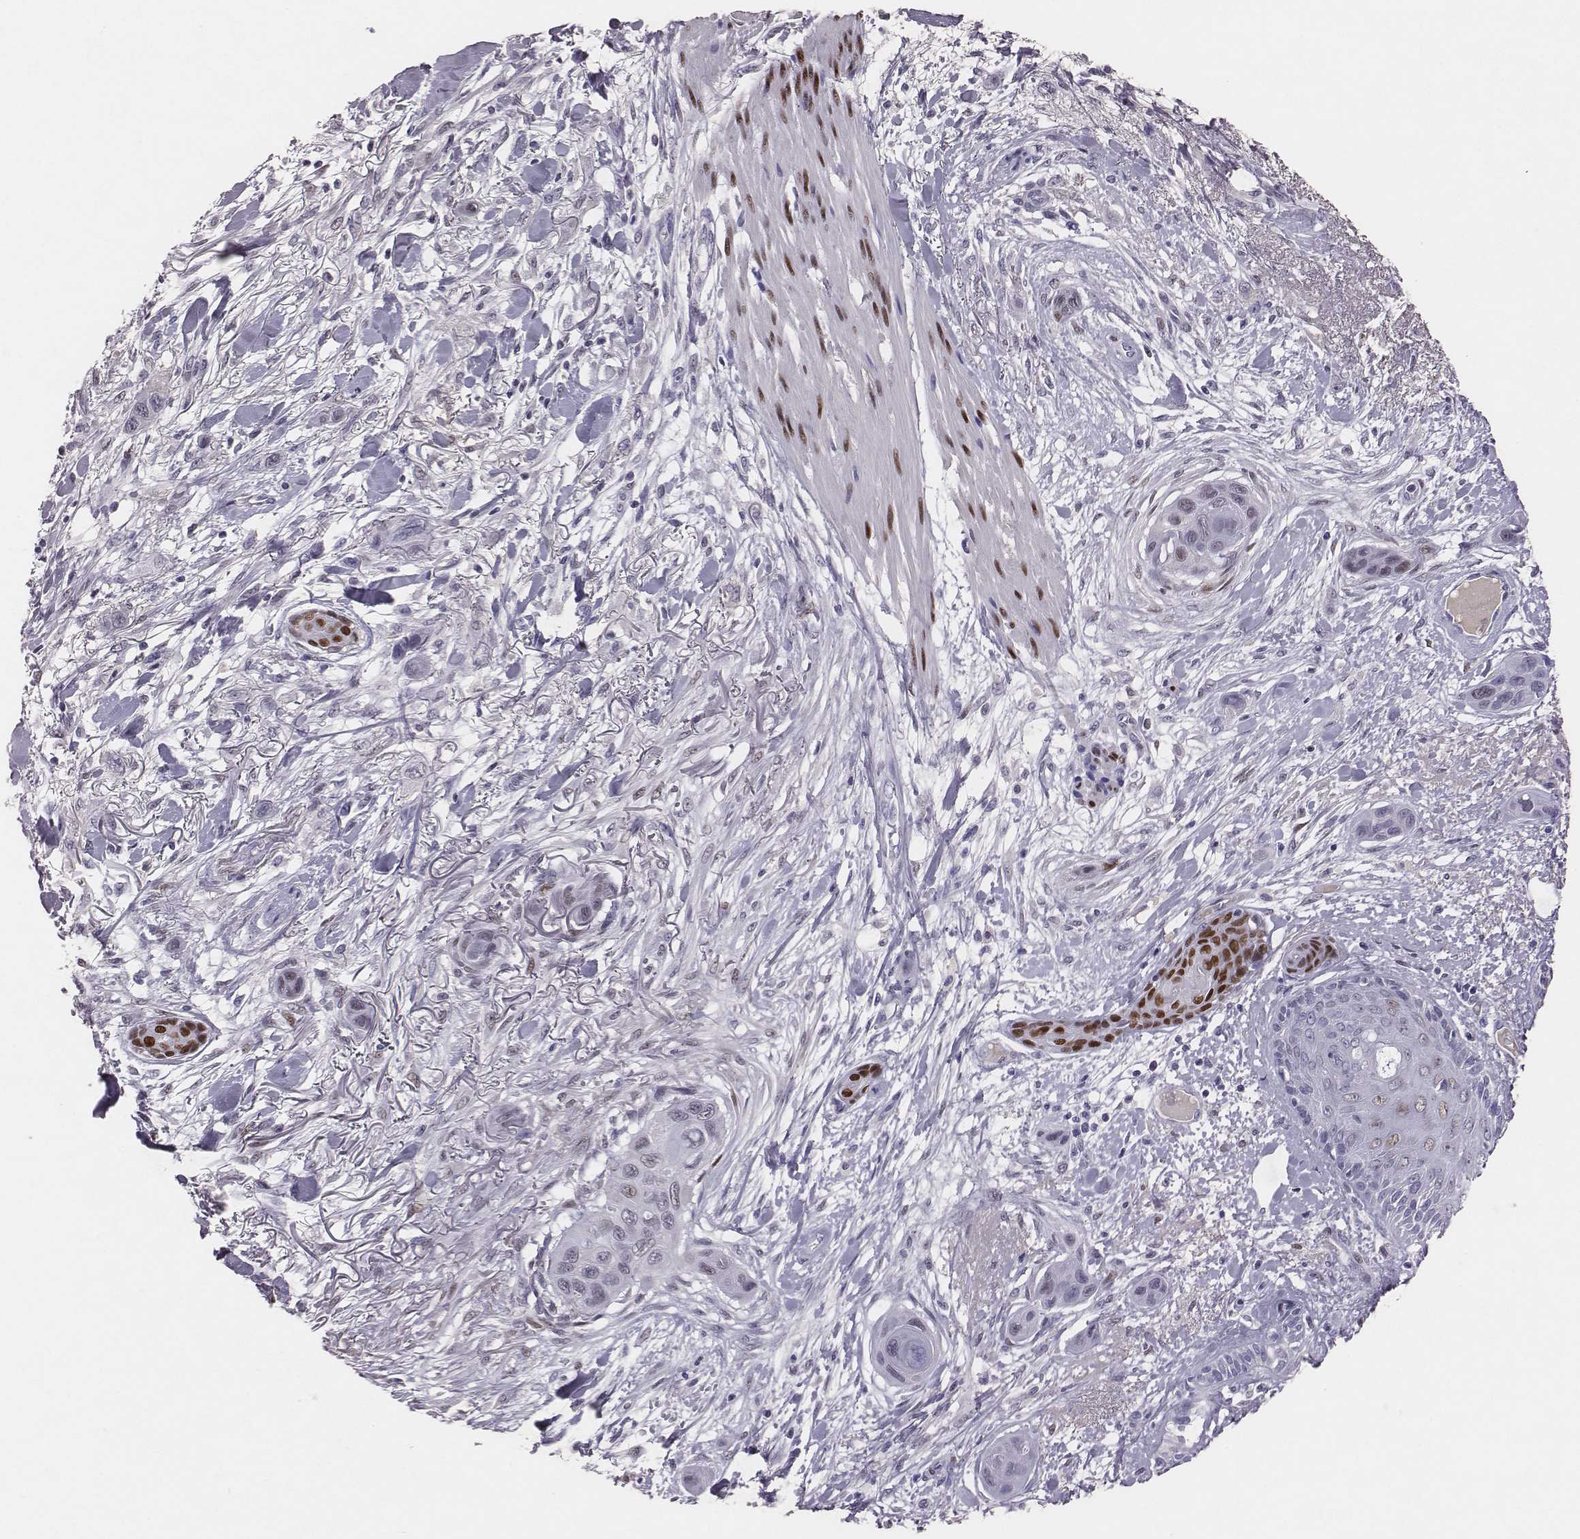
{"staining": {"intensity": "strong", "quantity": "<25%", "location": "nuclear"}, "tissue": "skin cancer", "cell_type": "Tumor cells", "image_type": "cancer", "snomed": [{"axis": "morphology", "description": "Squamous cell carcinoma, NOS"}, {"axis": "topography", "description": "Skin"}], "caption": "Brown immunohistochemical staining in human squamous cell carcinoma (skin) demonstrates strong nuclear positivity in about <25% of tumor cells.", "gene": "EN1", "patient": {"sex": "male", "age": 79}}